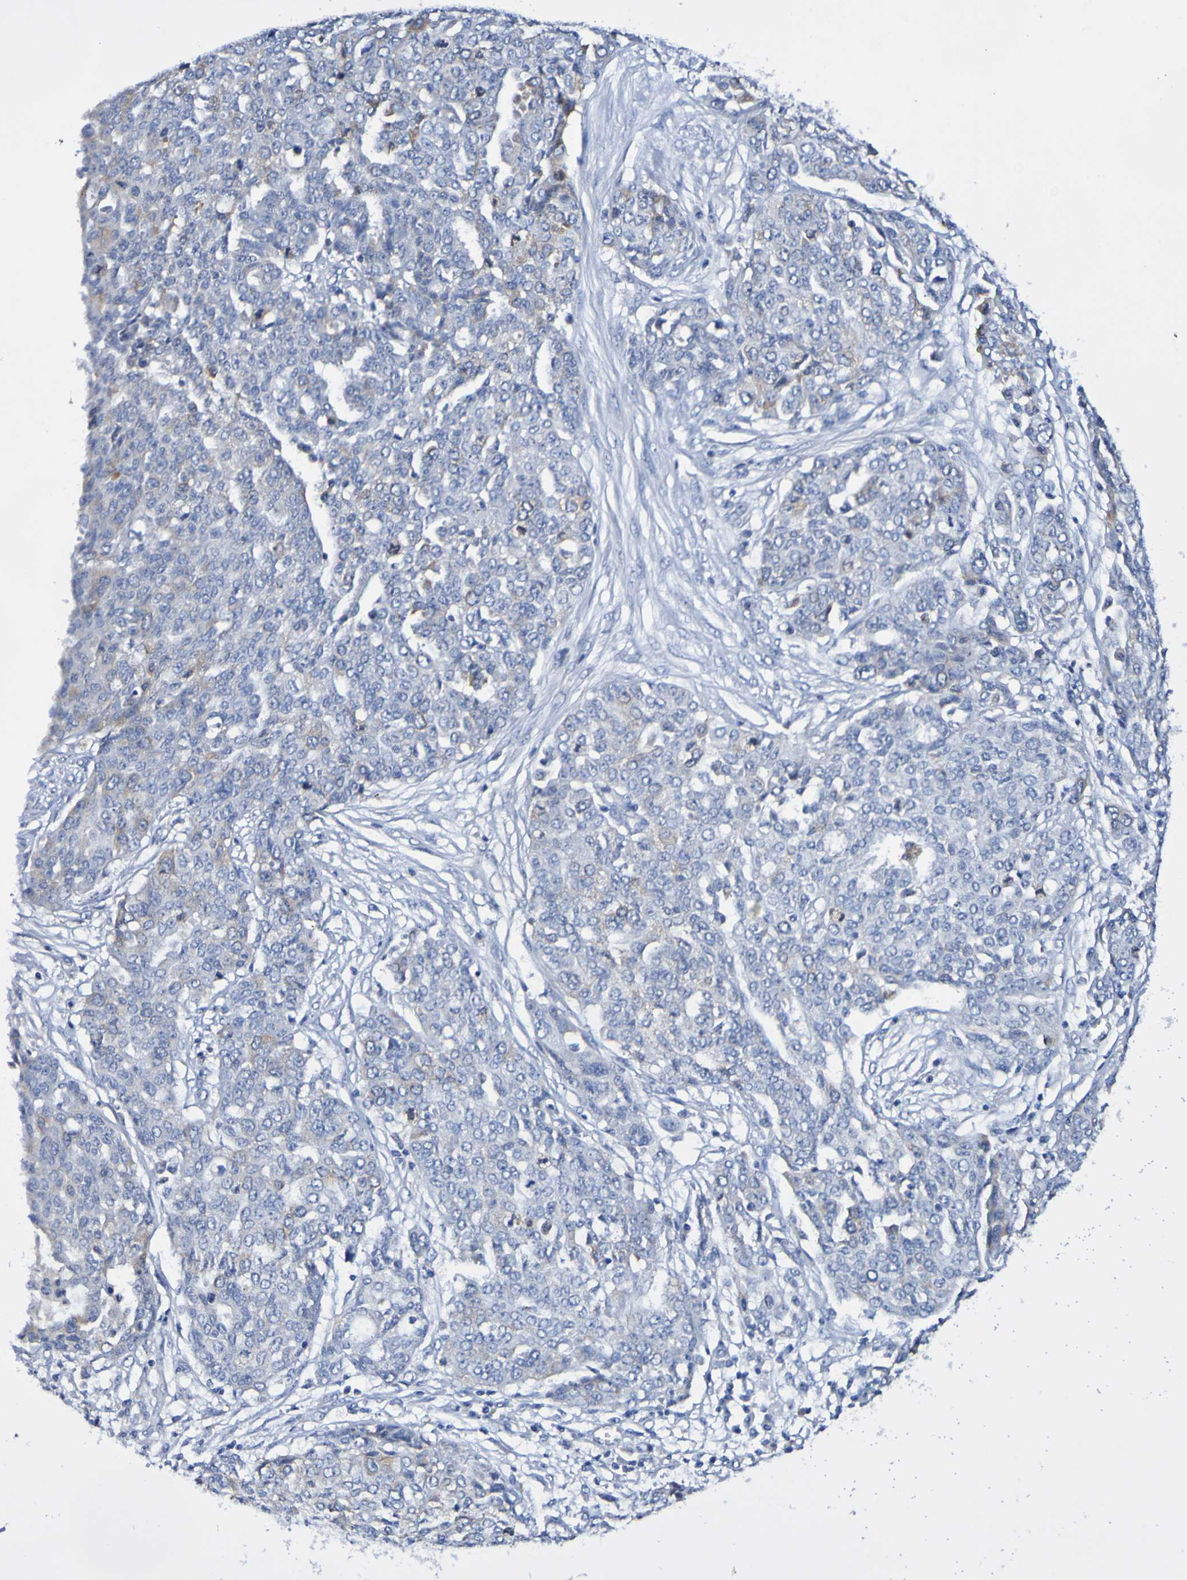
{"staining": {"intensity": "weak", "quantity": "<25%", "location": "cytoplasmic/membranous"}, "tissue": "ovarian cancer", "cell_type": "Tumor cells", "image_type": "cancer", "snomed": [{"axis": "morphology", "description": "Cystadenocarcinoma, serous, NOS"}, {"axis": "topography", "description": "Soft tissue"}, {"axis": "topography", "description": "Ovary"}], "caption": "Histopathology image shows no protein expression in tumor cells of ovarian cancer (serous cystadenocarcinoma) tissue.", "gene": "ACVR1C", "patient": {"sex": "female", "age": 57}}